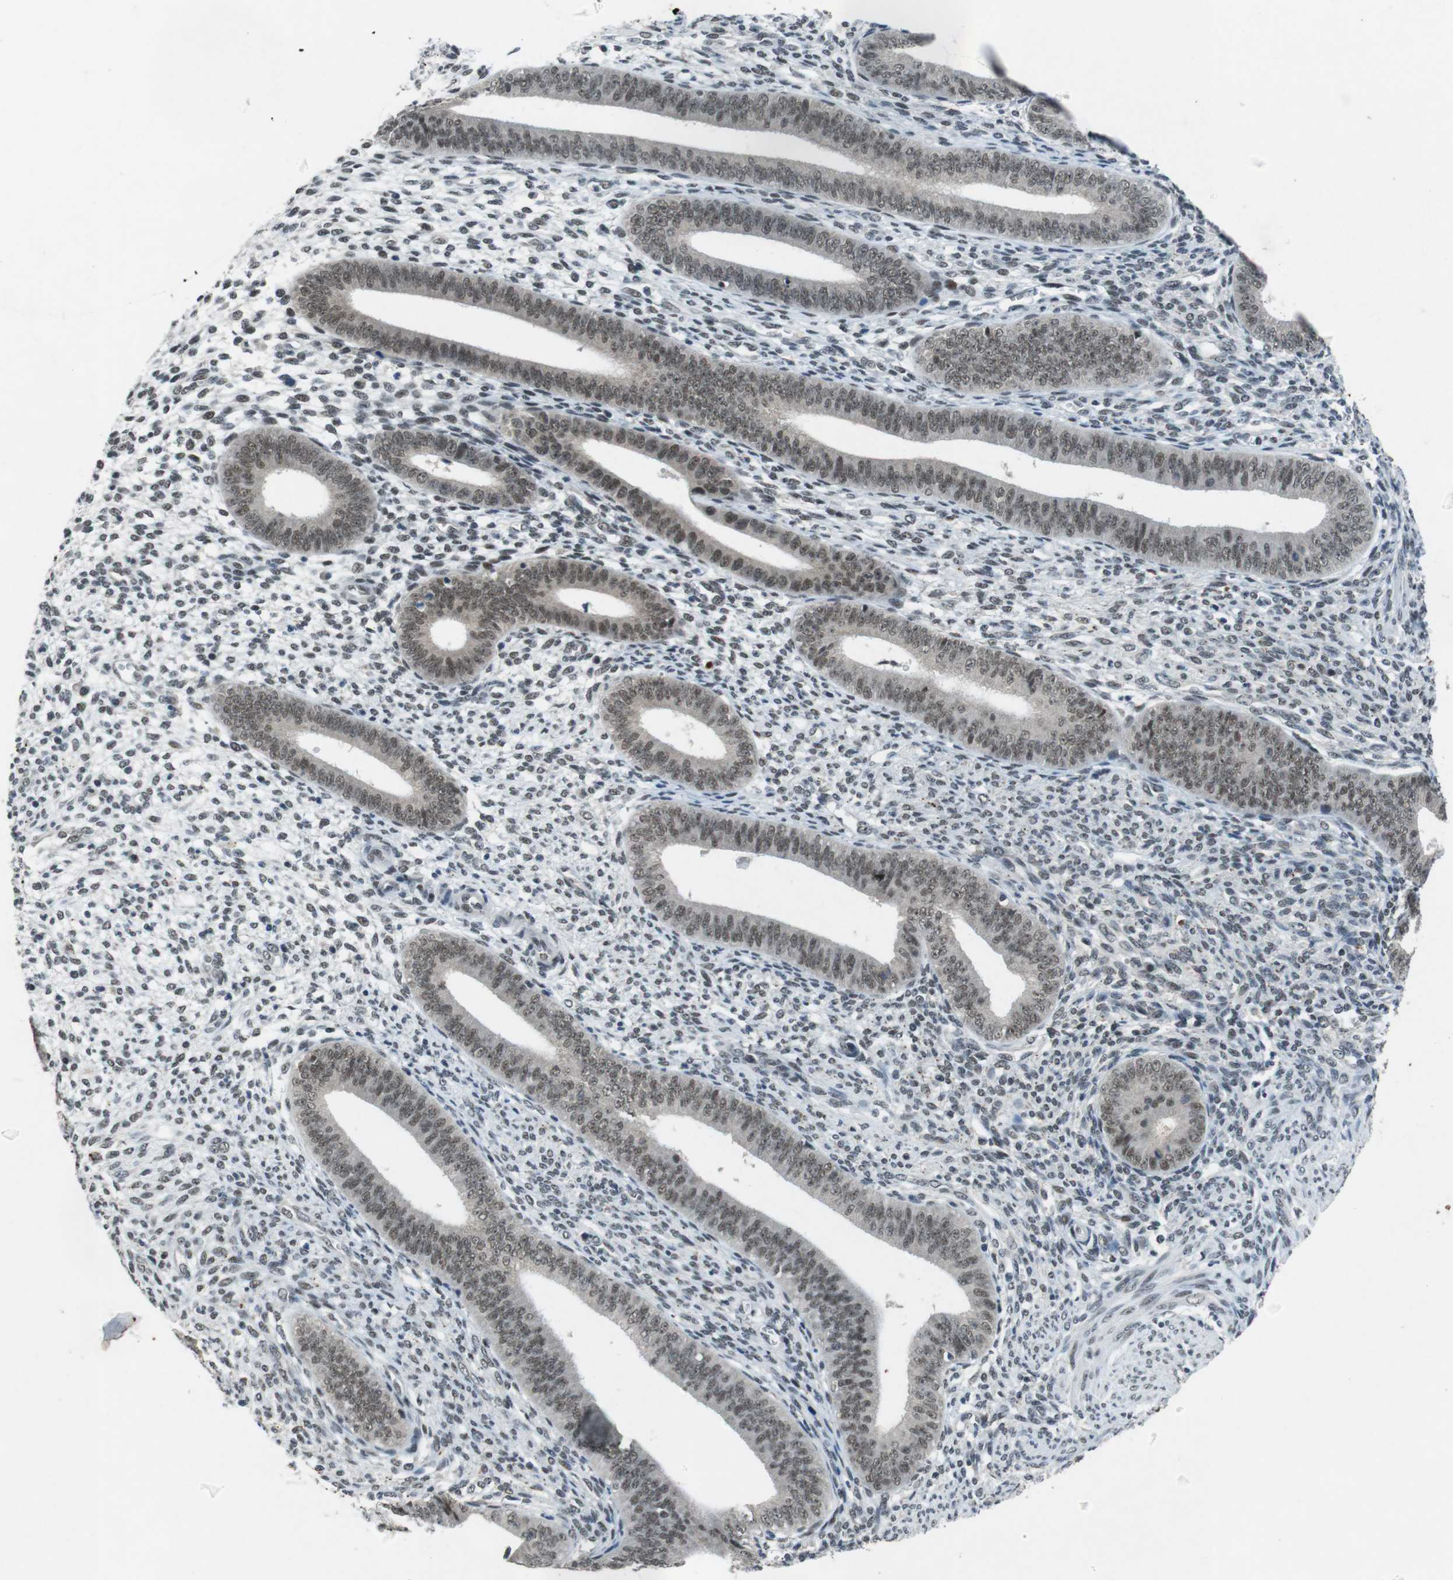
{"staining": {"intensity": "weak", "quantity": "25%-75%", "location": "nuclear"}, "tissue": "endometrium", "cell_type": "Cells in endometrial stroma", "image_type": "normal", "snomed": [{"axis": "morphology", "description": "Normal tissue, NOS"}, {"axis": "topography", "description": "Endometrium"}], "caption": "The image reveals a brown stain indicating the presence of a protein in the nuclear of cells in endometrial stroma in endometrium. (IHC, brightfield microscopy, high magnification).", "gene": "USP7", "patient": {"sex": "female", "age": 35}}